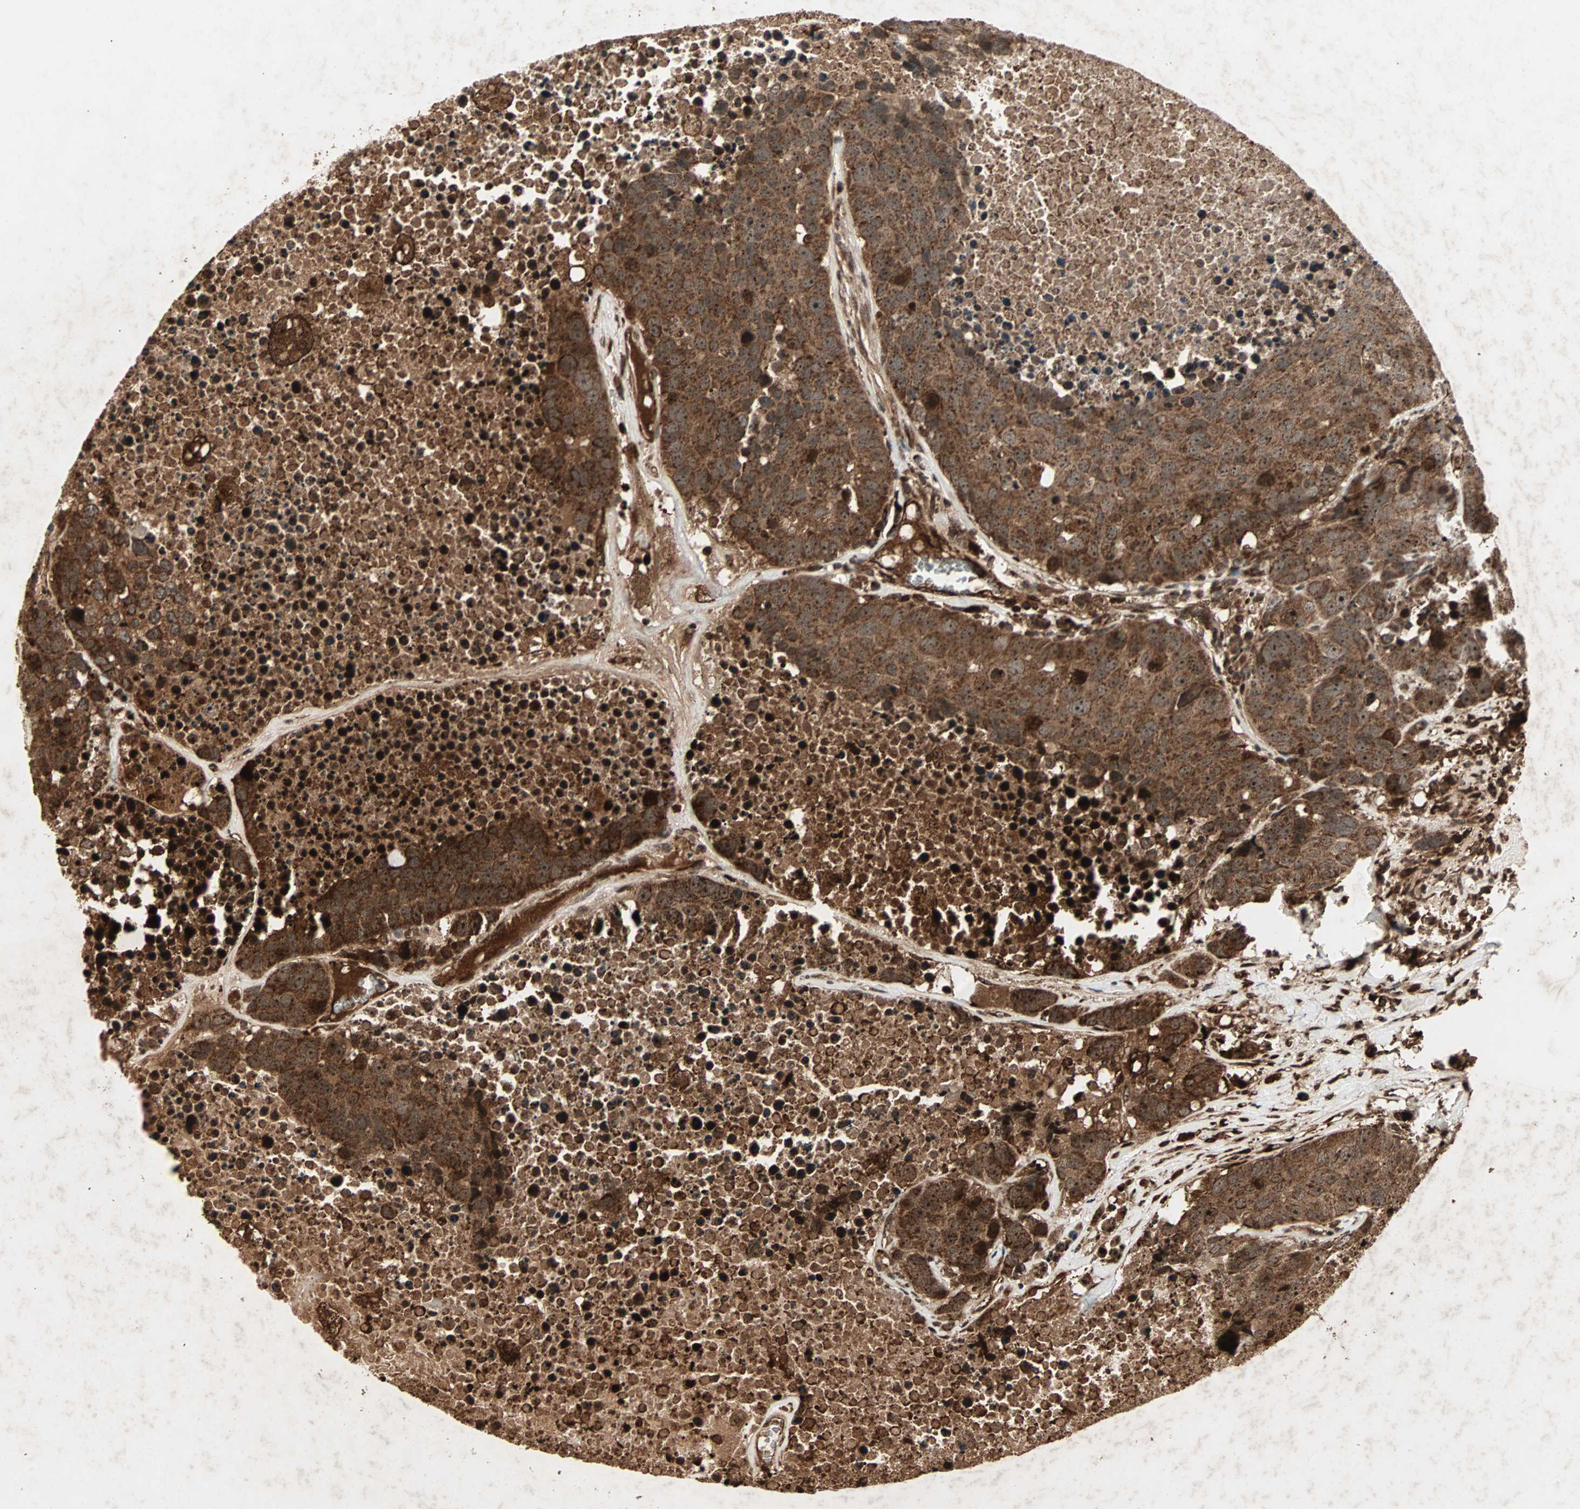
{"staining": {"intensity": "strong", "quantity": ">75%", "location": "cytoplasmic/membranous,nuclear"}, "tissue": "carcinoid", "cell_type": "Tumor cells", "image_type": "cancer", "snomed": [{"axis": "morphology", "description": "Carcinoid, malignant, NOS"}, {"axis": "topography", "description": "Lung"}], "caption": "DAB (3,3'-diaminobenzidine) immunohistochemical staining of malignant carcinoid displays strong cytoplasmic/membranous and nuclear protein expression in approximately >75% of tumor cells. (DAB = brown stain, brightfield microscopy at high magnification).", "gene": "RFFL", "patient": {"sex": "male", "age": 60}}